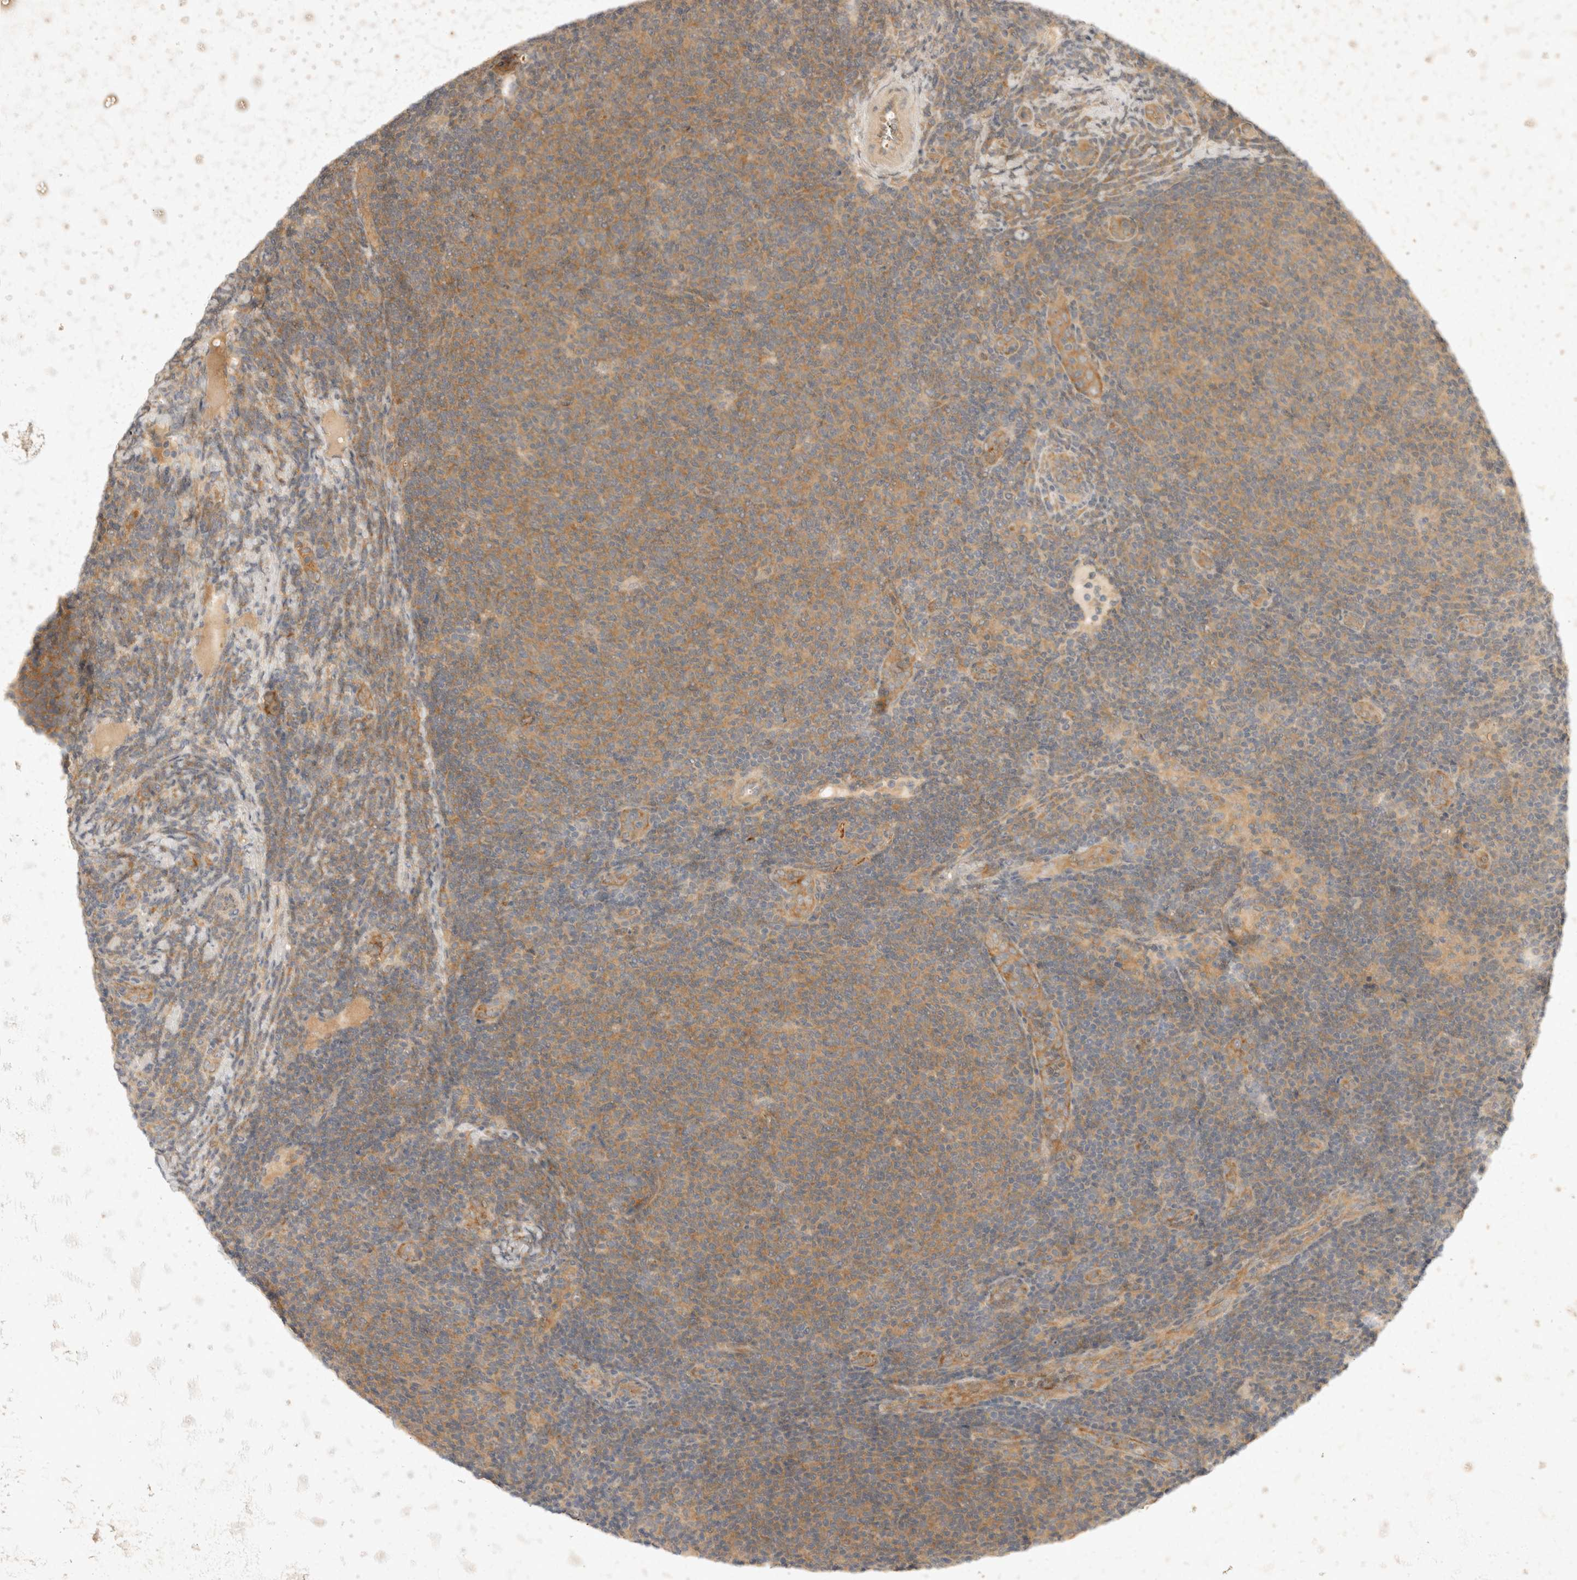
{"staining": {"intensity": "moderate", "quantity": ">75%", "location": "cytoplasmic/membranous"}, "tissue": "lymphoma", "cell_type": "Tumor cells", "image_type": "cancer", "snomed": [{"axis": "morphology", "description": "Malignant lymphoma, non-Hodgkin's type, Low grade"}, {"axis": "topography", "description": "Lymph node"}], "caption": "Low-grade malignant lymphoma, non-Hodgkin's type was stained to show a protein in brown. There is medium levels of moderate cytoplasmic/membranous staining in approximately >75% of tumor cells. The staining was performed using DAB, with brown indicating positive protein expression. Nuclei are stained blue with hematoxylin.", "gene": "EIF4G3", "patient": {"sex": "male", "age": 66}}